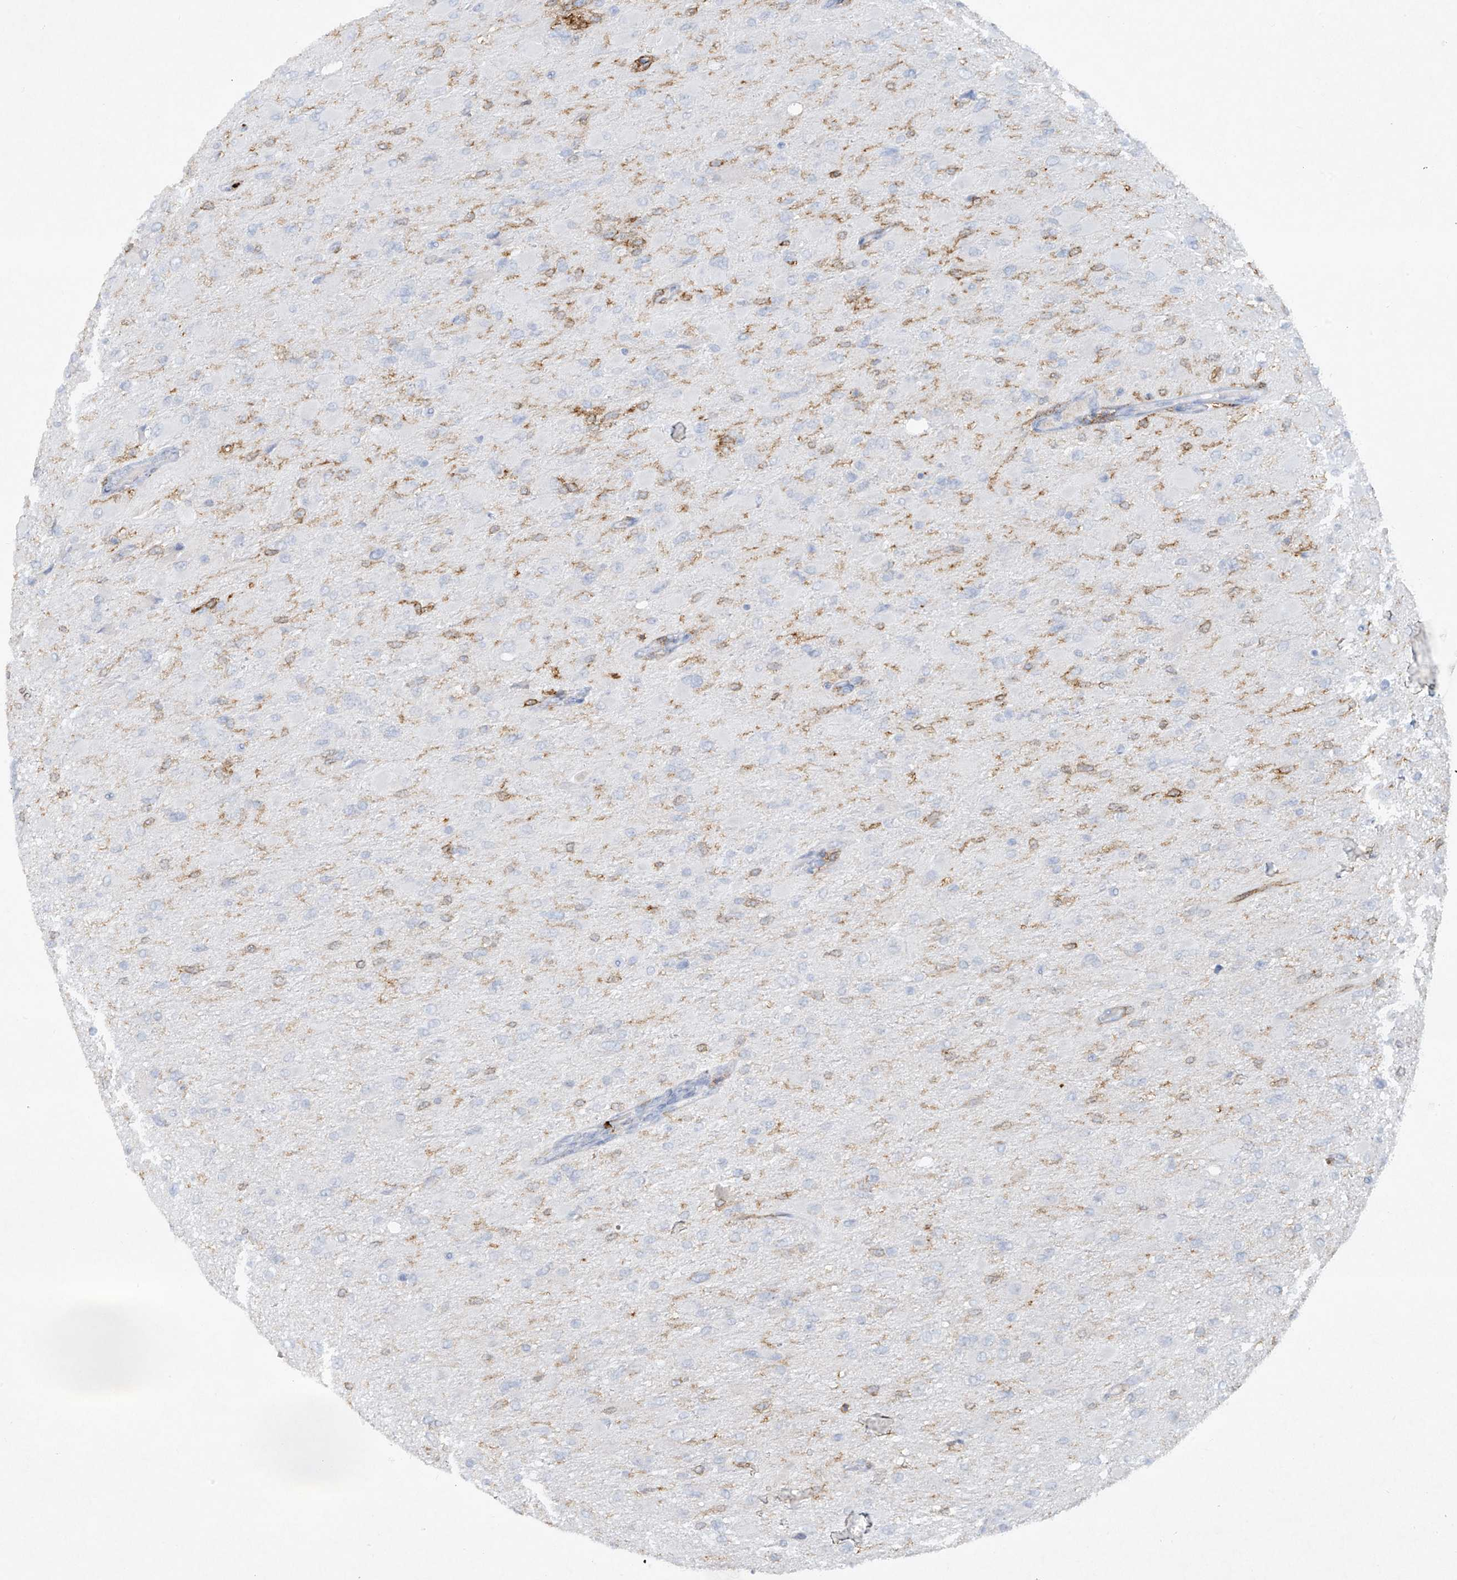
{"staining": {"intensity": "negative", "quantity": "none", "location": "none"}, "tissue": "glioma", "cell_type": "Tumor cells", "image_type": "cancer", "snomed": [{"axis": "morphology", "description": "Glioma, malignant, High grade"}, {"axis": "topography", "description": "Cerebral cortex"}], "caption": "DAB (3,3'-diaminobenzidine) immunohistochemical staining of human malignant glioma (high-grade) displays no significant positivity in tumor cells.", "gene": "FCGR3A", "patient": {"sex": "female", "age": 36}}